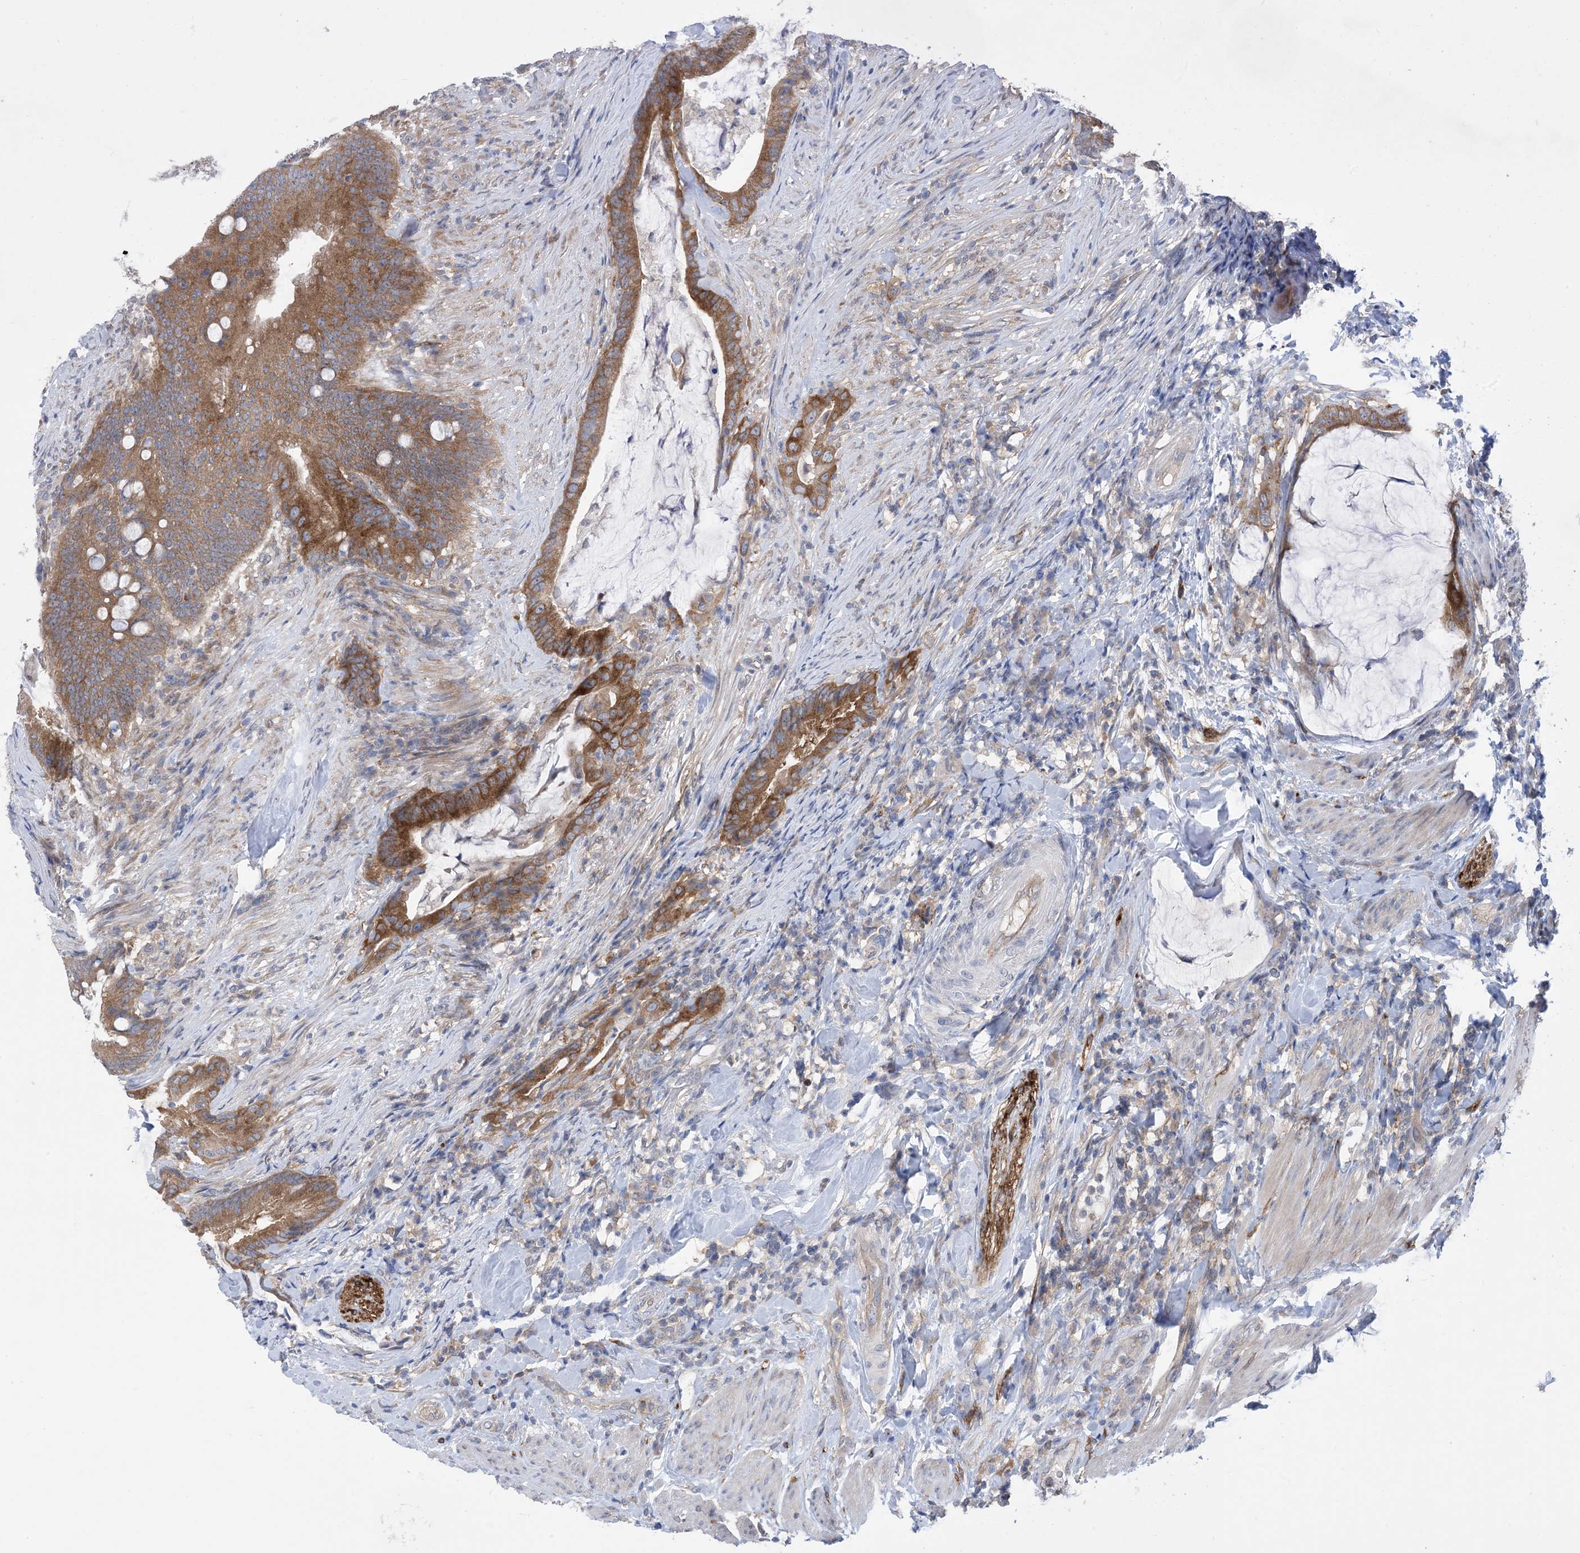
{"staining": {"intensity": "moderate", "quantity": ">75%", "location": "cytoplasmic/membranous"}, "tissue": "colorectal cancer", "cell_type": "Tumor cells", "image_type": "cancer", "snomed": [{"axis": "morphology", "description": "Adenocarcinoma, NOS"}, {"axis": "topography", "description": "Colon"}], "caption": "Brown immunohistochemical staining in colorectal cancer reveals moderate cytoplasmic/membranous positivity in about >75% of tumor cells.", "gene": "EHBP1", "patient": {"sex": "female", "age": 66}}